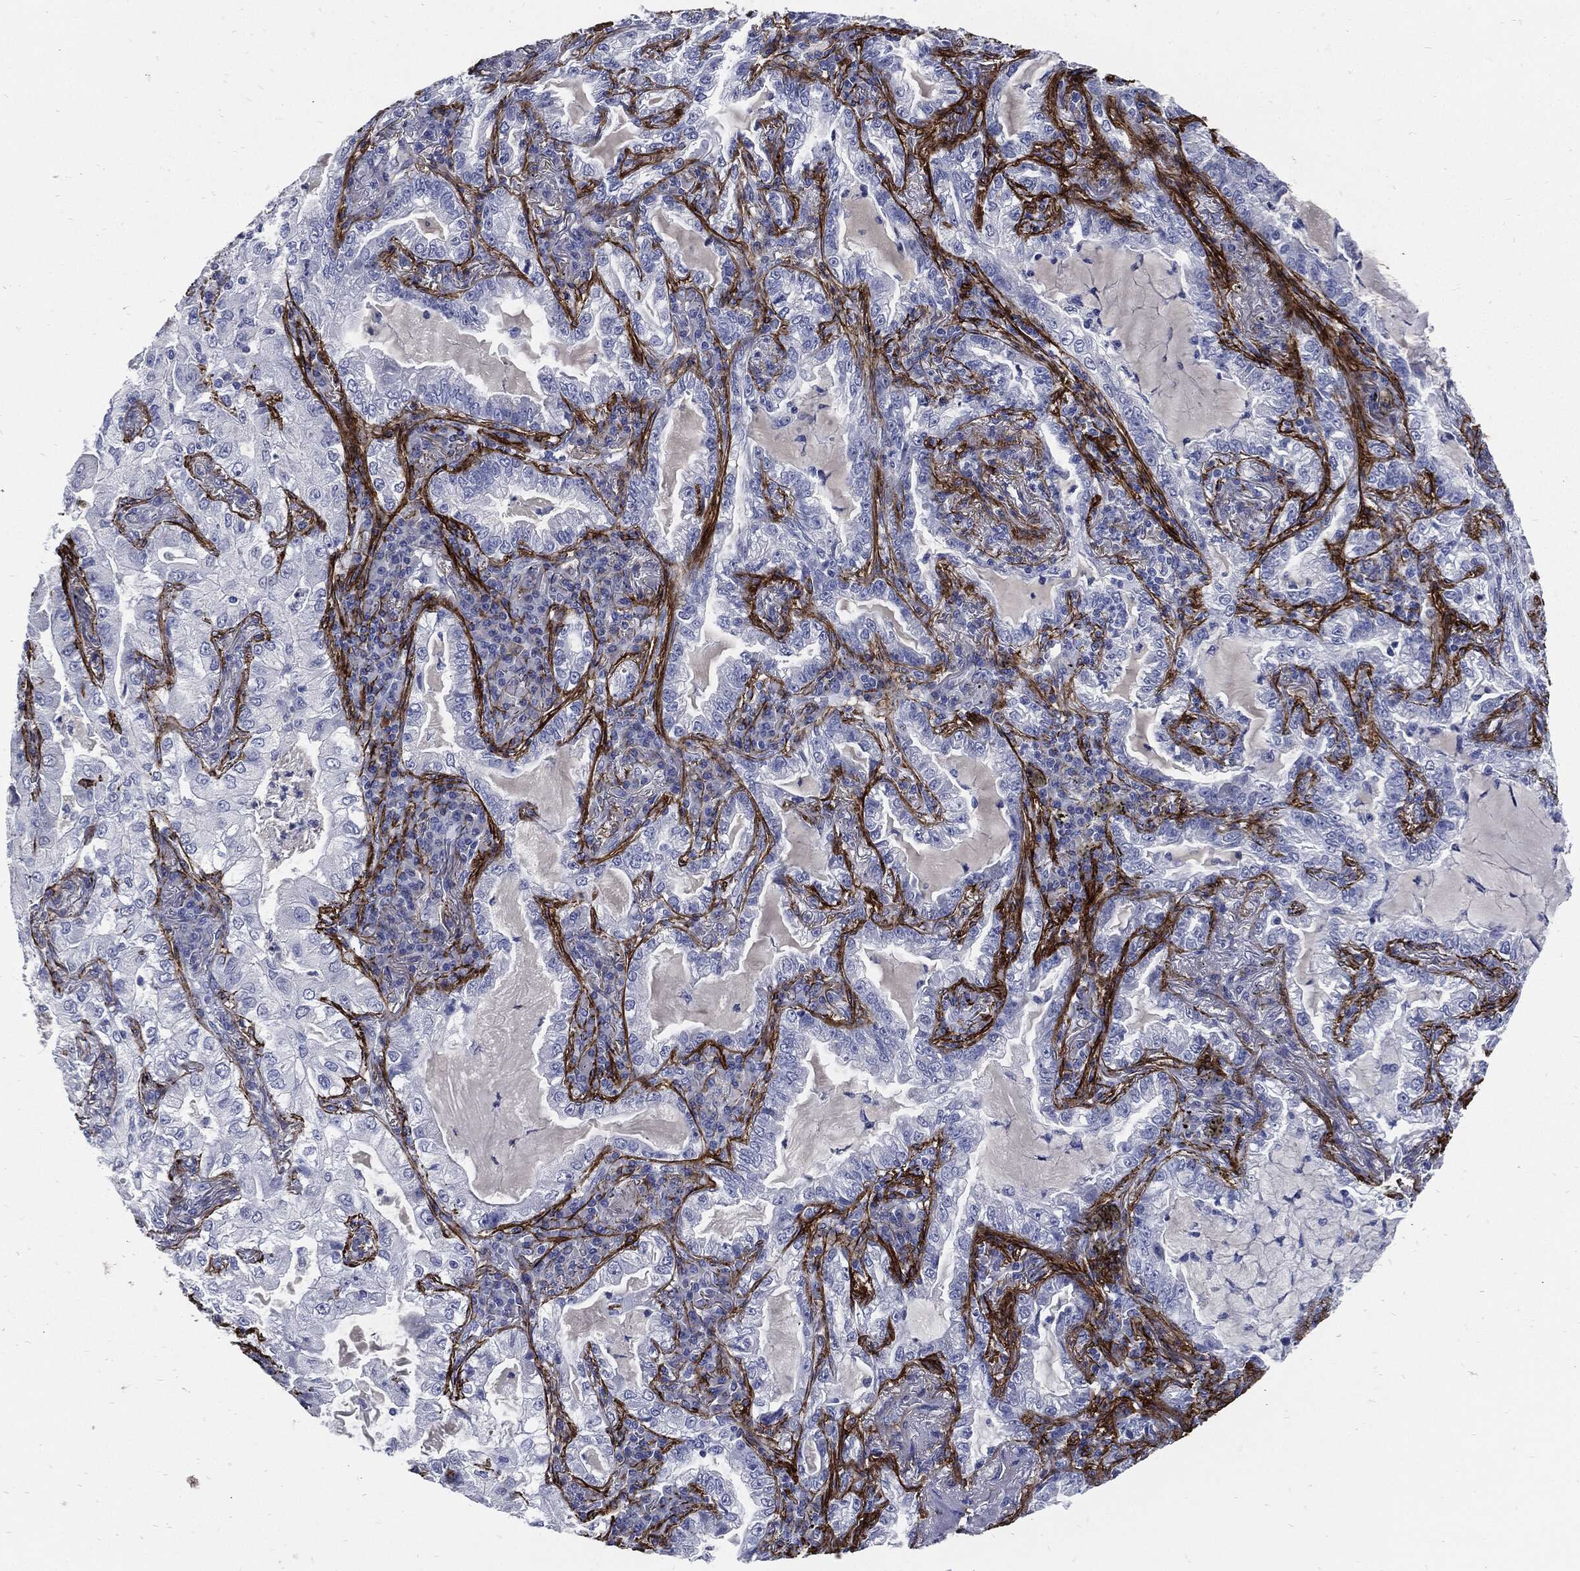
{"staining": {"intensity": "negative", "quantity": "none", "location": "none"}, "tissue": "lung cancer", "cell_type": "Tumor cells", "image_type": "cancer", "snomed": [{"axis": "morphology", "description": "Adenocarcinoma, NOS"}, {"axis": "topography", "description": "Lung"}], "caption": "There is no significant staining in tumor cells of lung cancer (adenocarcinoma).", "gene": "FBN1", "patient": {"sex": "female", "age": 73}}